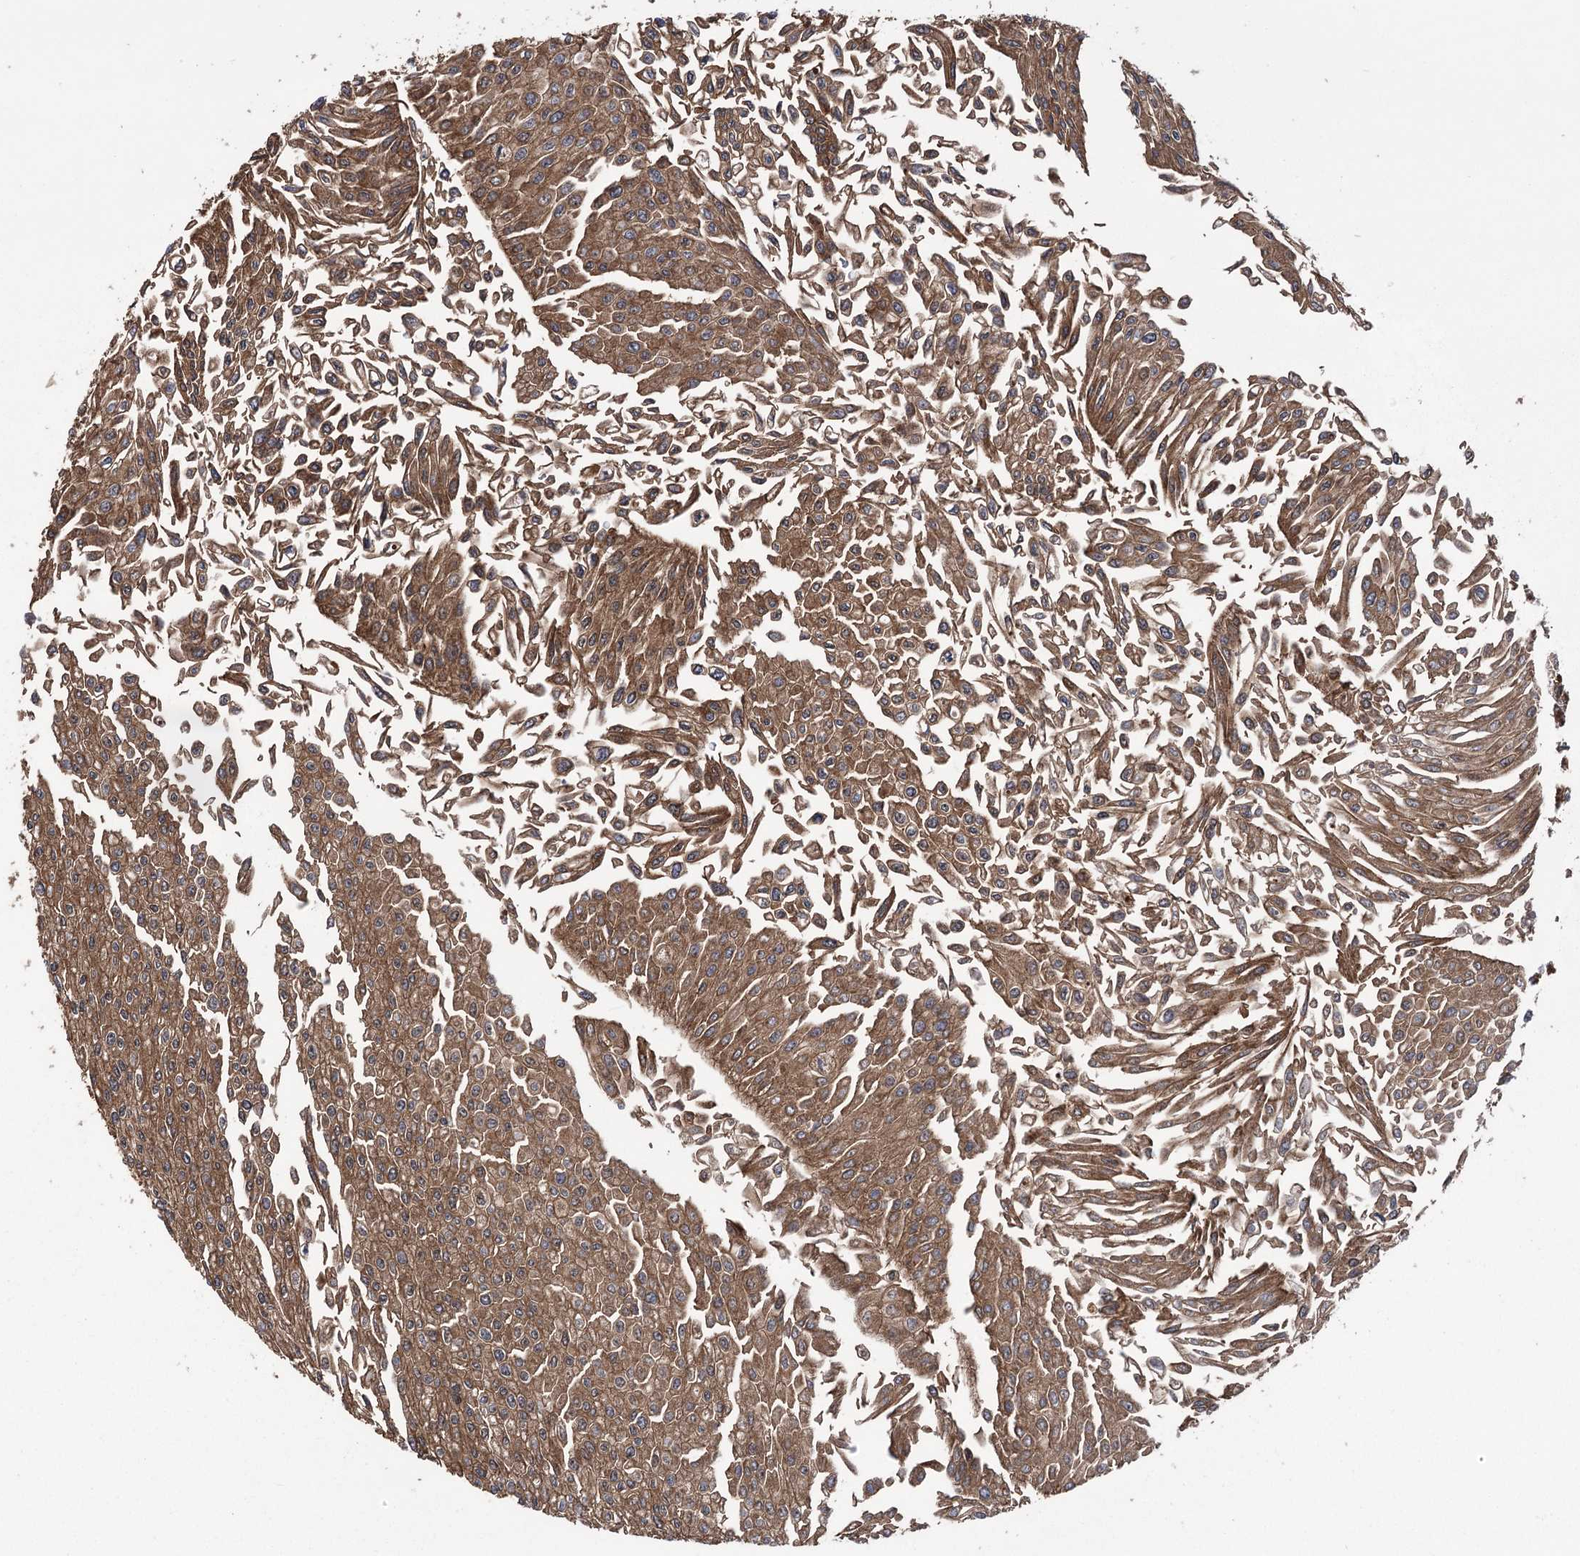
{"staining": {"intensity": "moderate", "quantity": ">75%", "location": "cytoplasmic/membranous"}, "tissue": "urothelial cancer", "cell_type": "Tumor cells", "image_type": "cancer", "snomed": [{"axis": "morphology", "description": "Urothelial carcinoma, Low grade"}, {"axis": "topography", "description": "Urinary bladder"}], "caption": "Immunohistochemical staining of urothelial carcinoma (low-grade) shows medium levels of moderate cytoplasmic/membranous staining in approximately >75% of tumor cells.", "gene": "DPP3", "patient": {"sex": "male", "age": 67}}